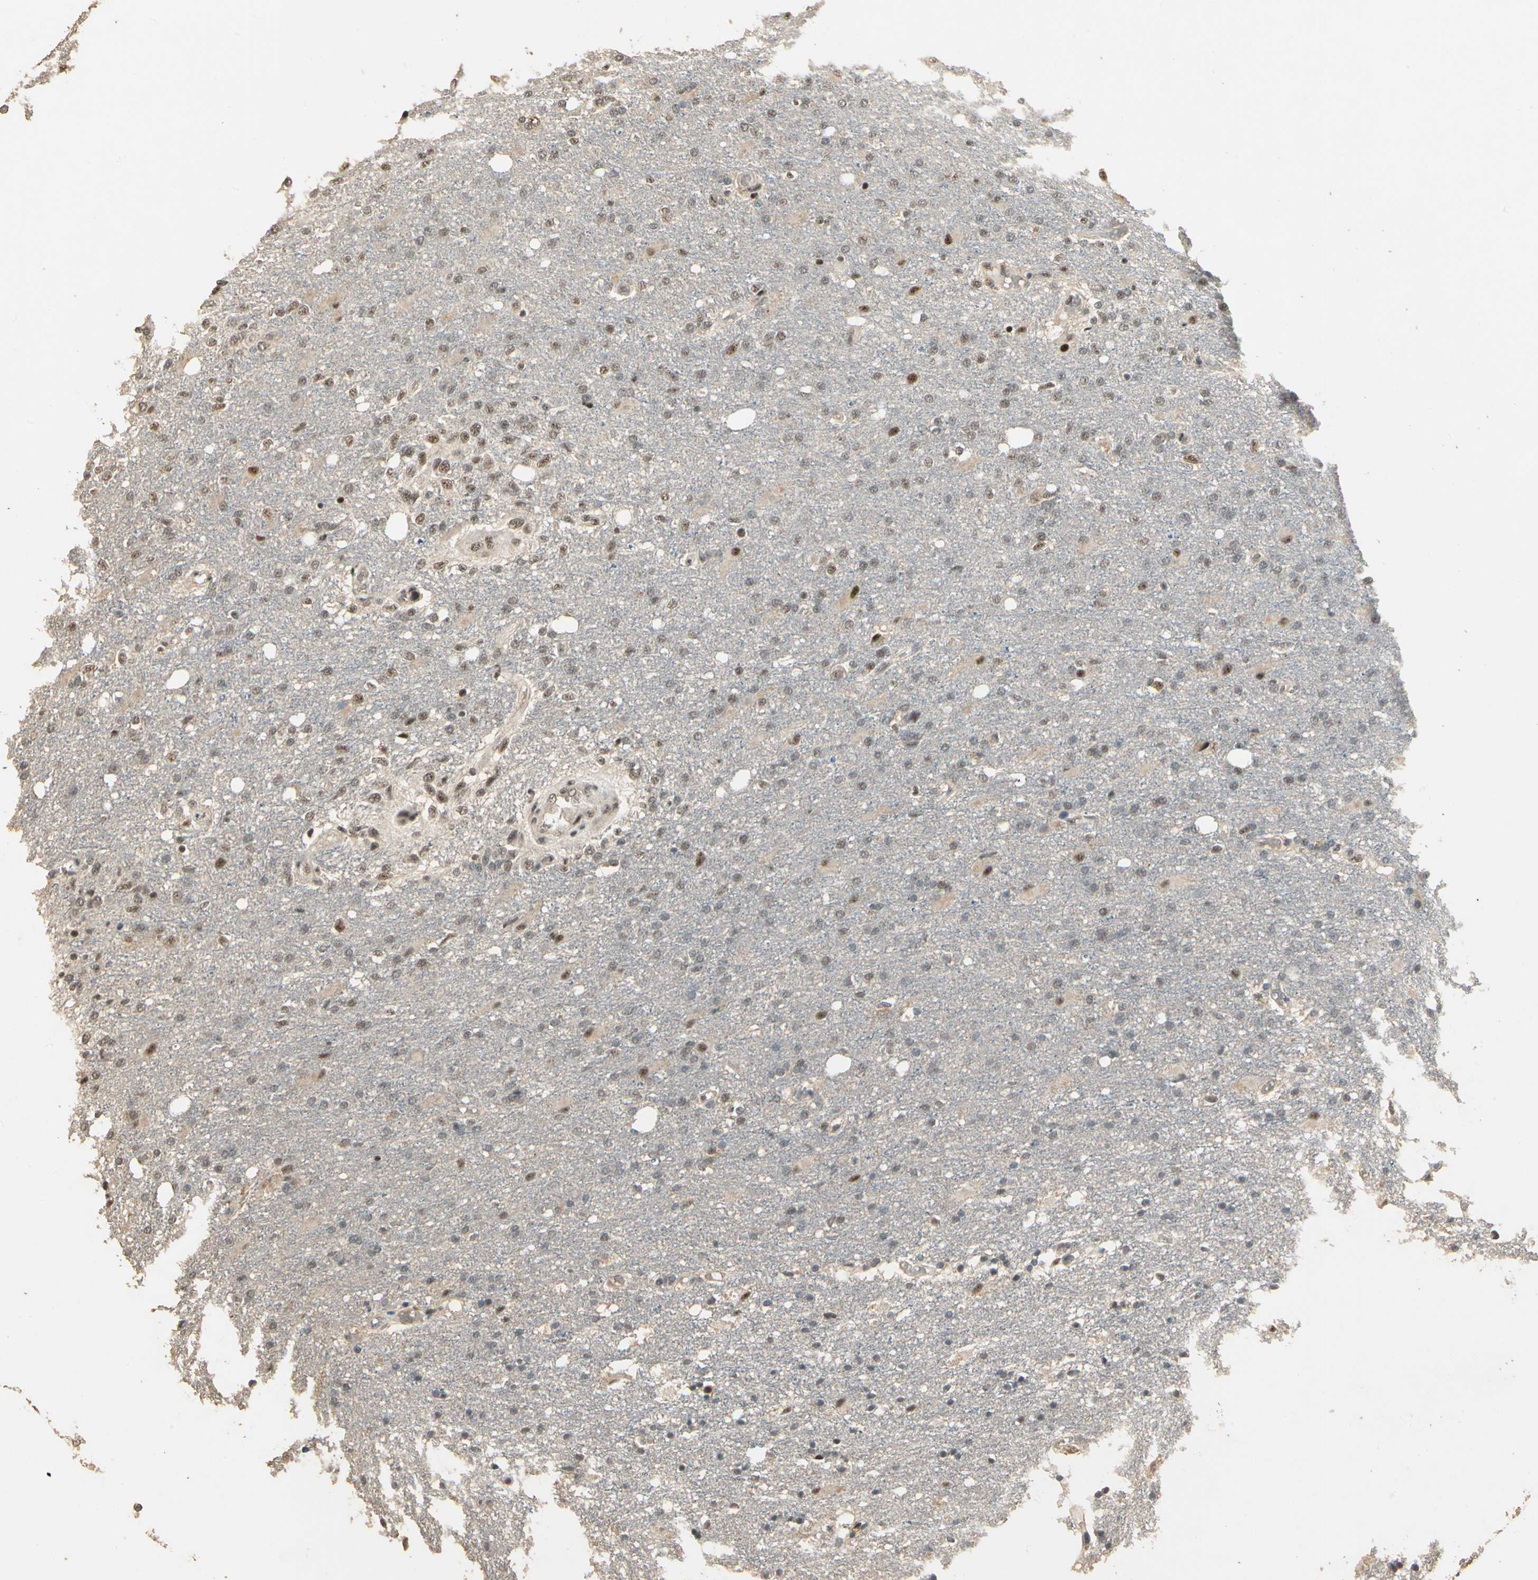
{"staining": {"intensity": "weak", "quantity": ">75%", "location": "nuclear"}, "tissue": "glioma", "cell_type": "Tumor cells", "image_type": "cancer", "snomed": [{"axis": "morphology", "description": "Normal tissue, NOS"}, {"axis": "morphology", "description": "Glioma, malignant, High grade"}, {"axis": "topography", "description": "Cerebral cortex"}], "caption": "A high-resolution histopathology image shows IHC staining of glioma, which exhibits weak nuclear expression in approximately >75% of tumor cells.", "gene": "RBM25", "patient": {"sex": "male", "age": 77}}